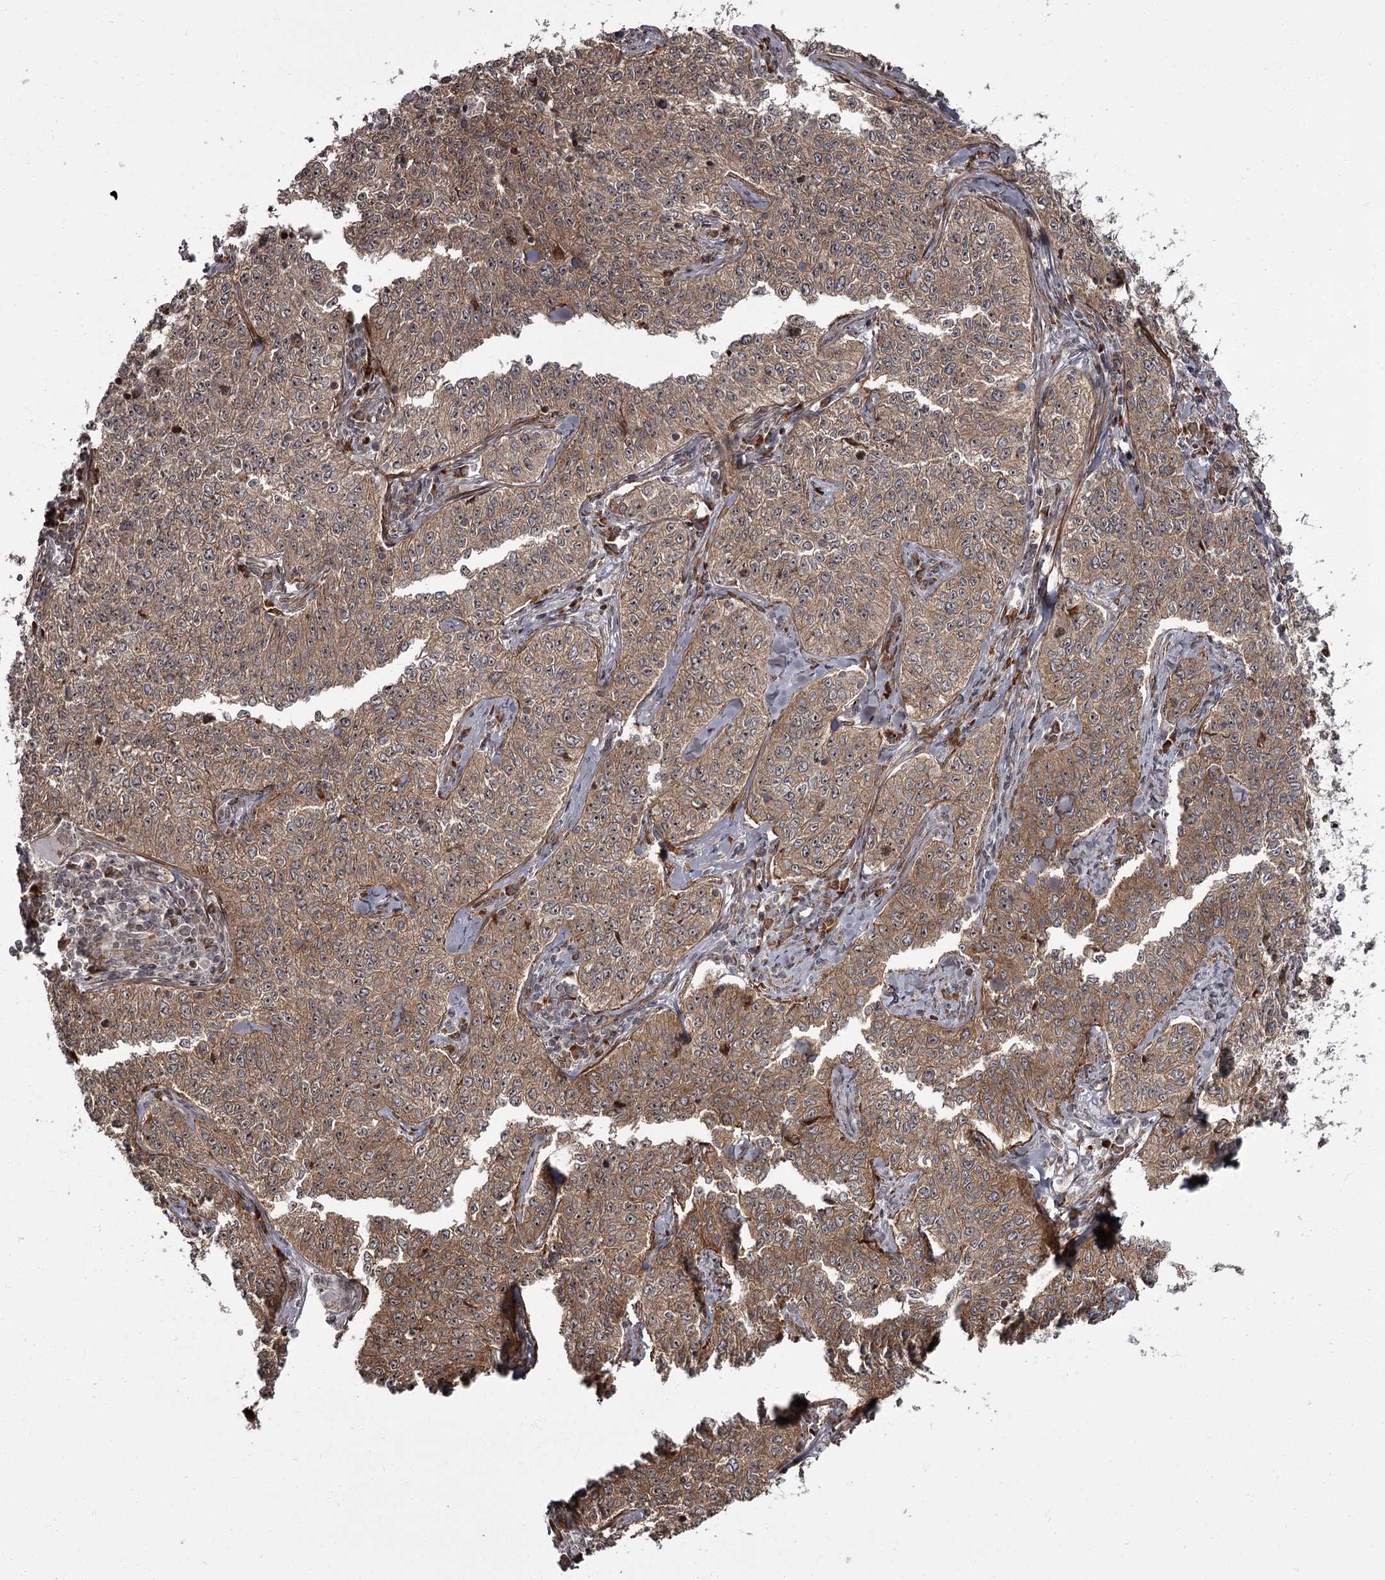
{"staining": {"intensity": "moderate", "quantity": ">75%", "location": "cytoplasmic/membranous,nuclear"}, "tissue": "cervical cancer", "cell_type": "Tumor cells", "image_type": "cancer", "snomed": [{"axis": "morphology", "description": "Squamous cell carcinoma, NOS"}, {"axis": "topography", "description": "Cervix"}], "caption": "This histopathology image reveals immunohistochemistry (IHC) staining of human cervical cancer, with medium moderate cytoplasmic/membranous and nuclear expression in about >75% of tumor cells.", "gene": "THAP9", "patient": {"sex": "female", "age": 35}}